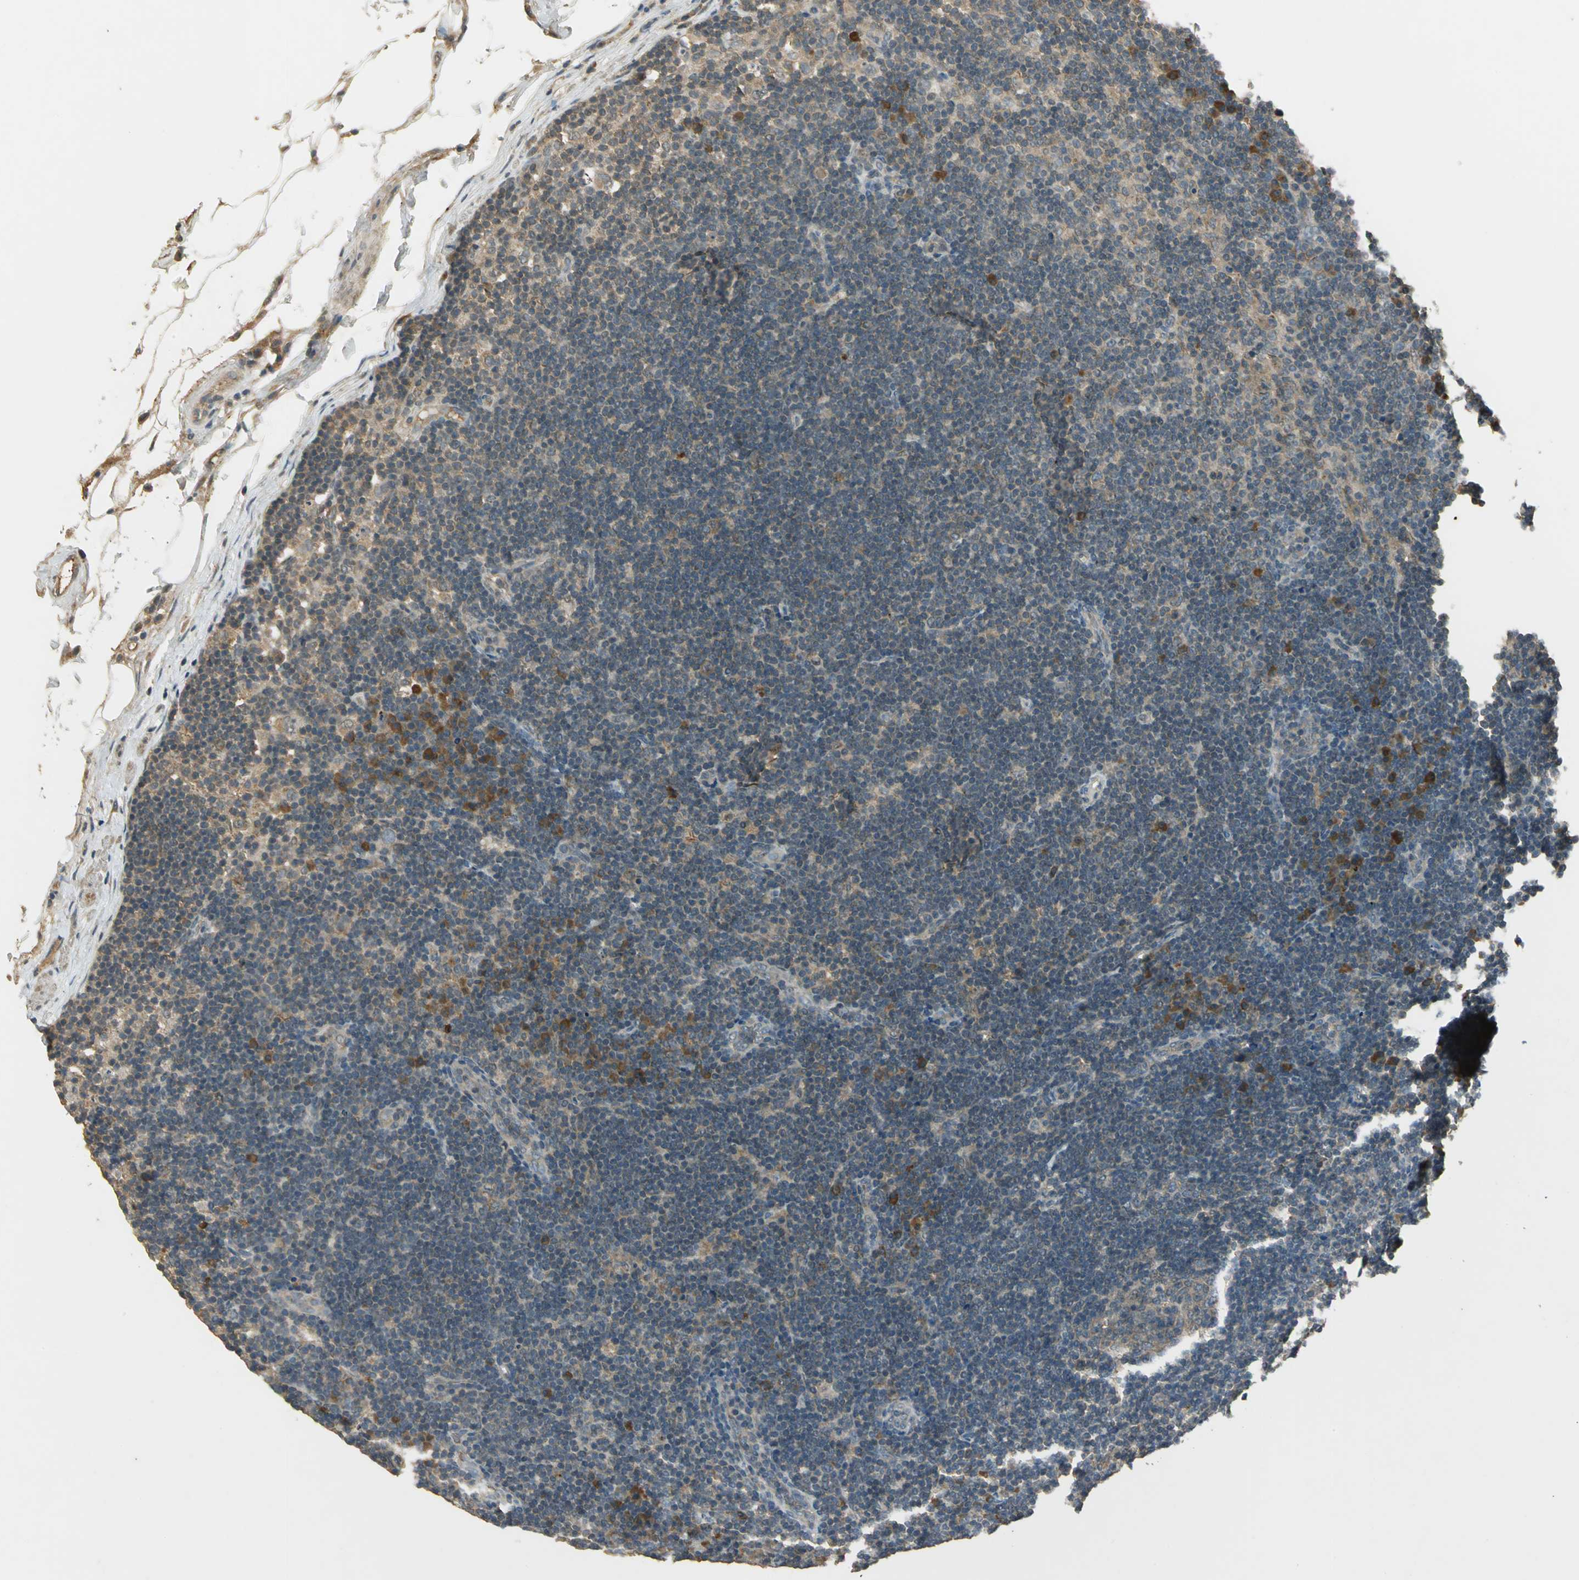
{"staining": {"intensity": "moderate", "quantity": "<25%", "location": "cytoplasmic/membranous"}, "tissue": "lymph node", "cell_type": "Non-germinal center cells", "image_type": "normal", "snomed": [{"axis": "morphology", "description": "Normal tissue, NOS"}, {"axis": "morphology", "description": "Squamous cell carcinoma, metastatic, NOS"}, {"axis": "topography", "description": "Lymph node"}], "caption": "A low amount of moderate cytoplasmic/membranous staining is appreciated in about <25% of non-germinal center cells in normal lymph node. Immunohistochemistry stains the protein of interest in brown and the nuclei are stained blue.", "gene": "KEAP1", "patient": {"sex": "female", "age": 53}}